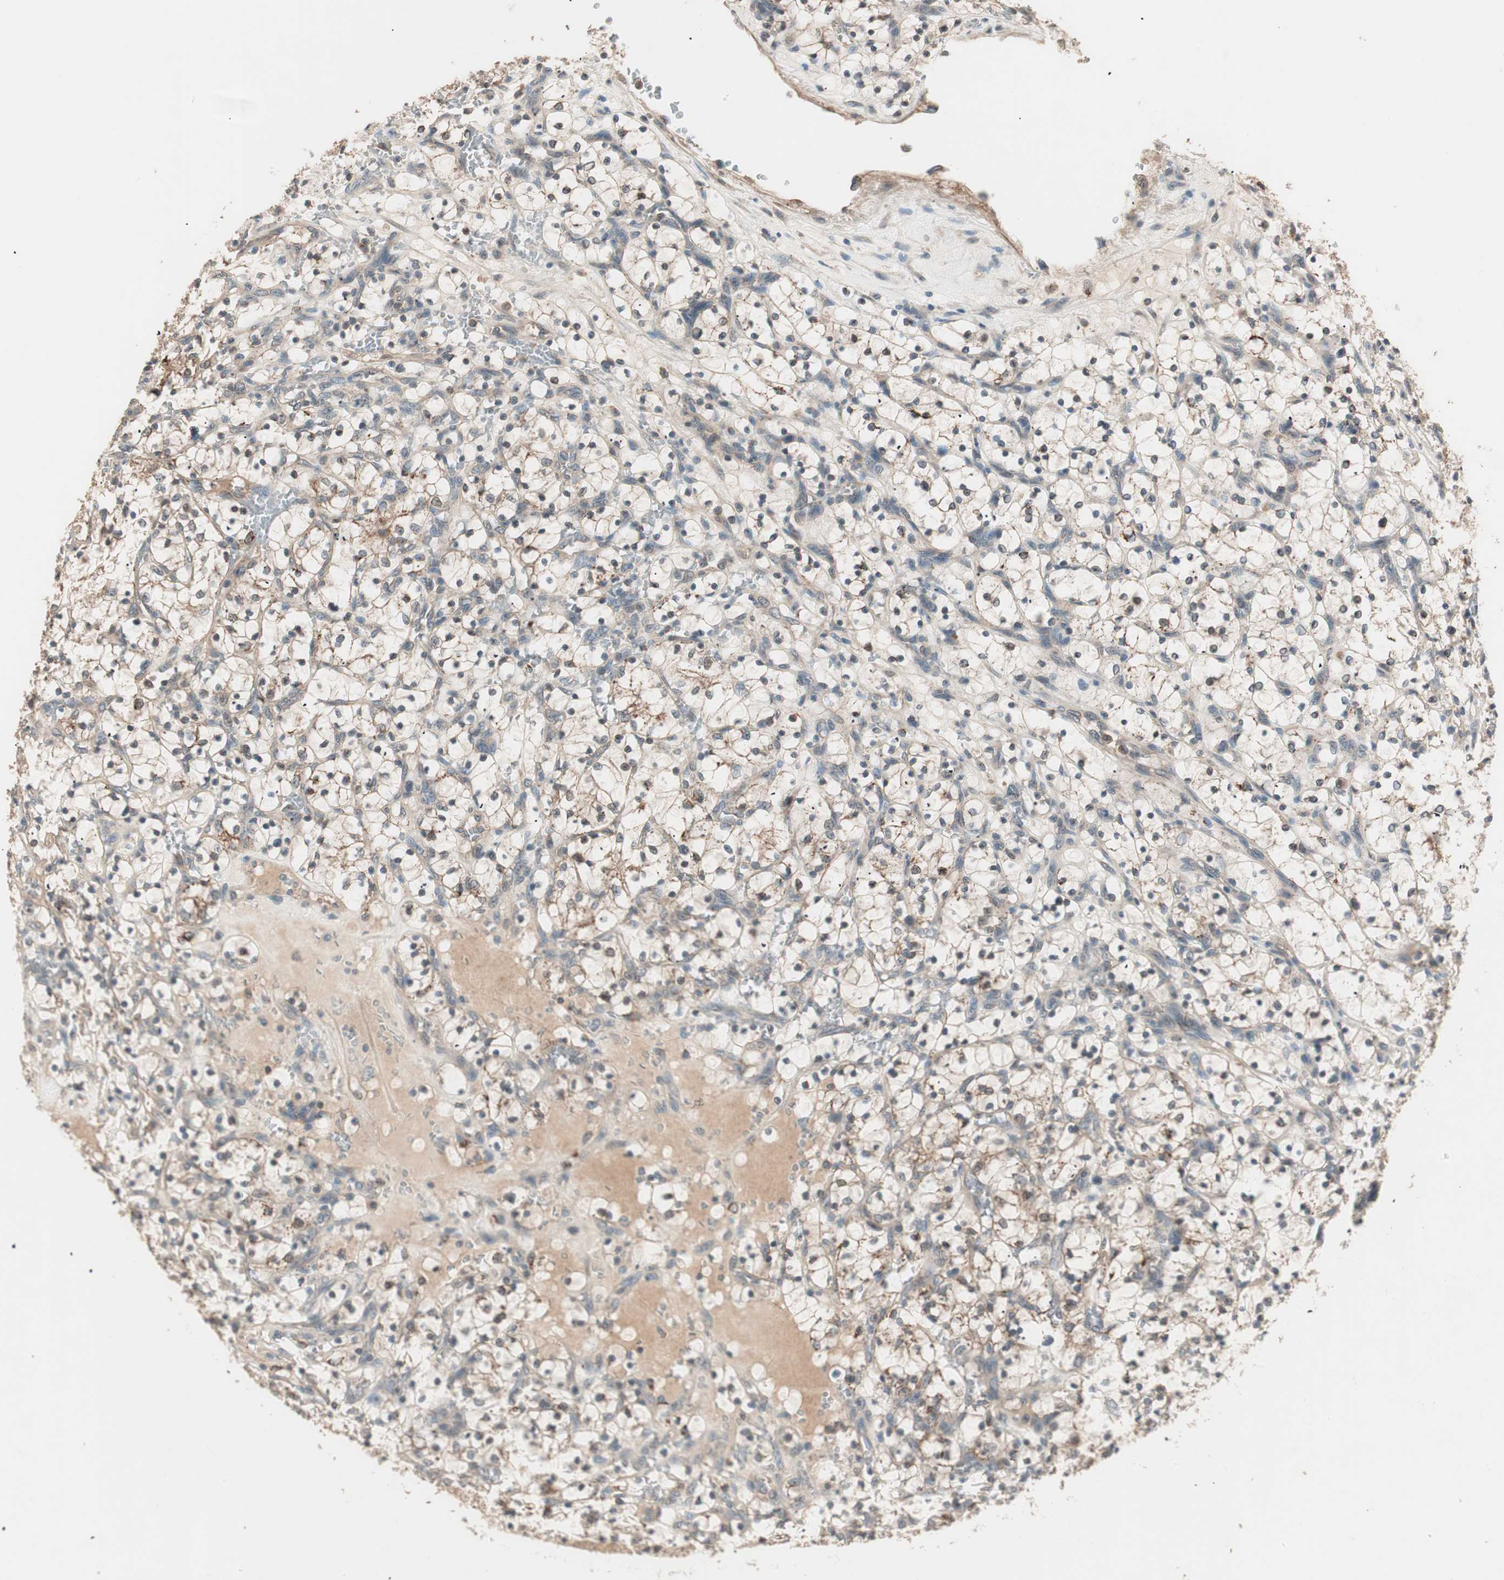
{"staining": {"intensity": "moderate", "quantity": "25%-75%", "location": "cytoplasmic/membranous"}, "tissue": "renal cancer", "cell_type": "Tumor cells", "image_type": "cancer", "snomed": [{"axis": "morphology", "description": "Adenocarcinoma, NOS"}, {"axis": "topography", "description": "Kidney"}], "caption": "Renal cancer (adenocarcinoma) stained with a protein marker shows moderate staining in tumor cells.", "gene": "NFRKB", "patient": {"sex": "female", "age": 69}}